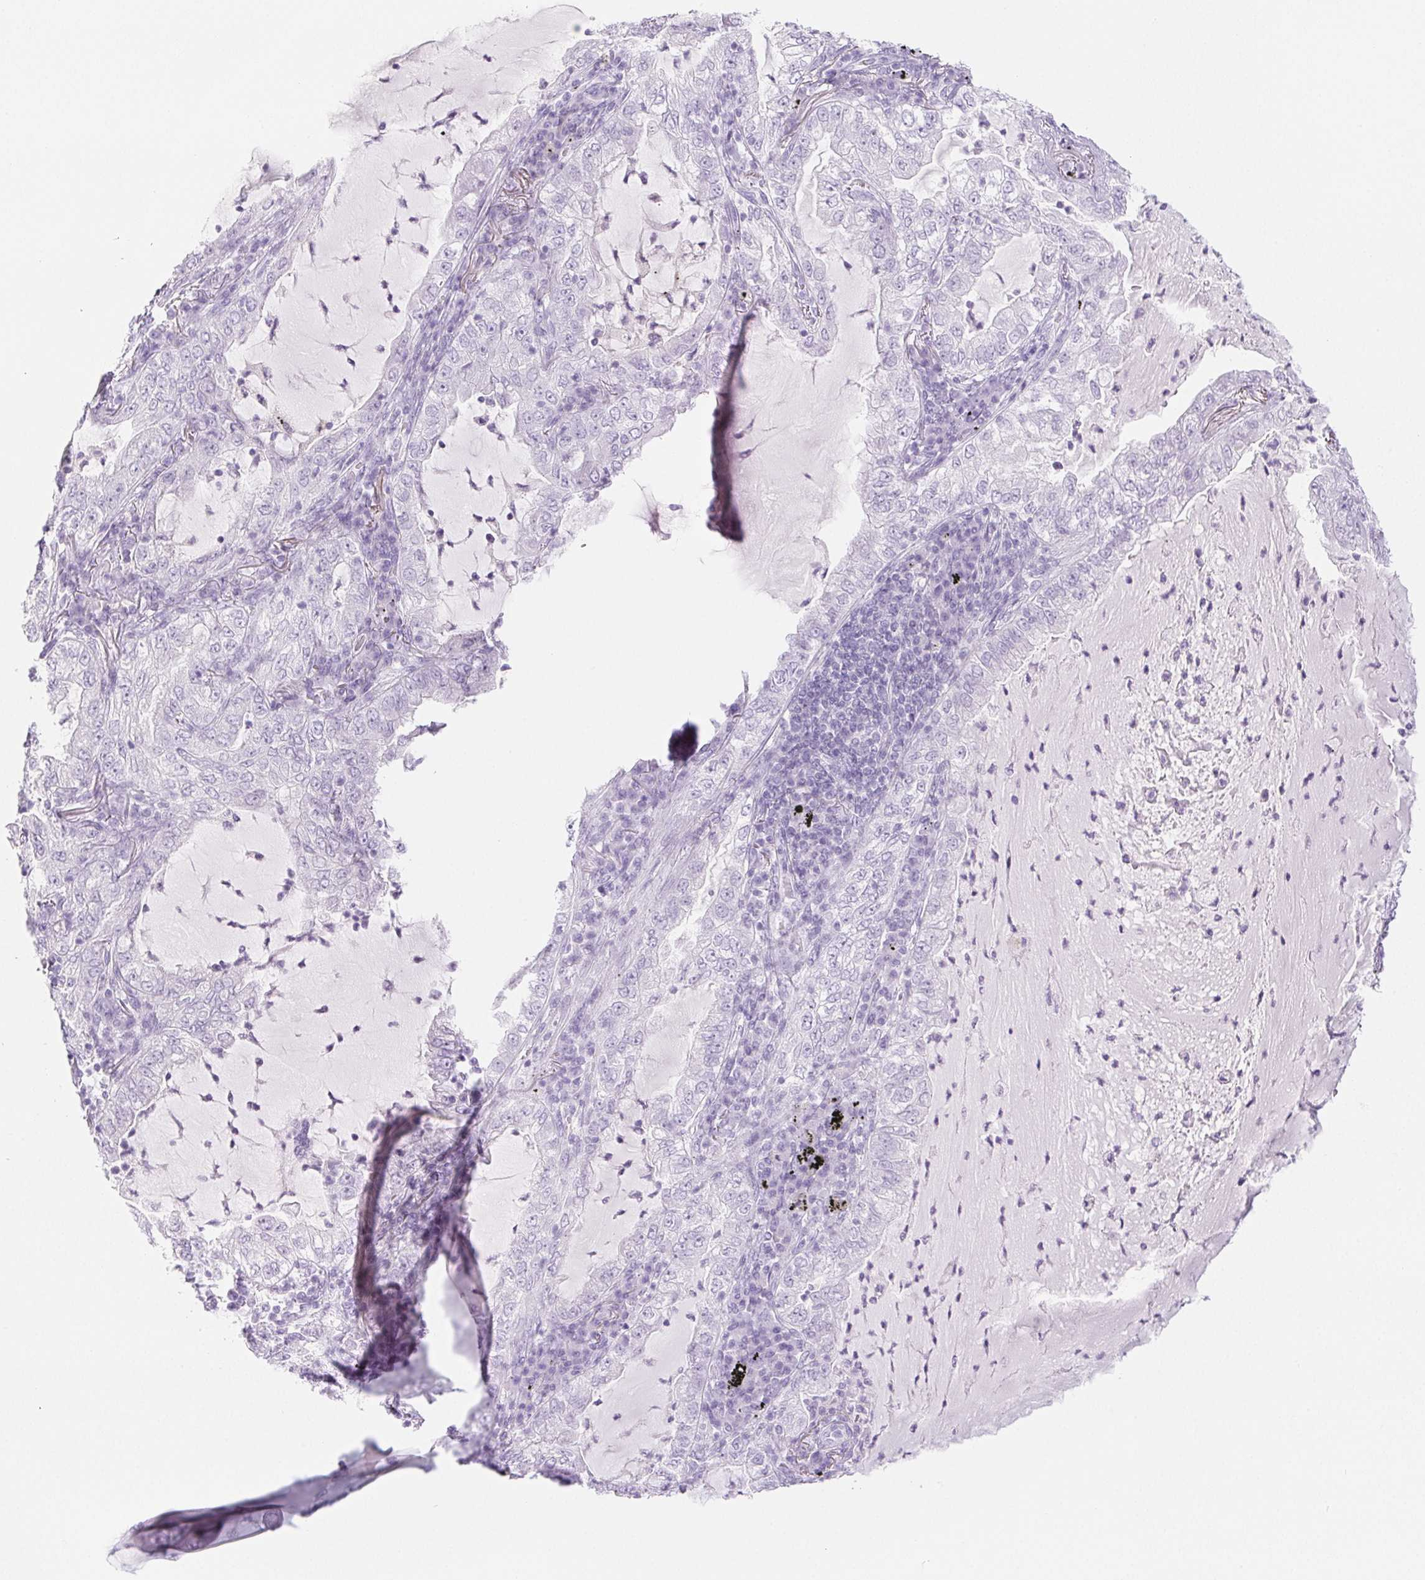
{"staining": {"intensity": "negative", "quantity": "none", "location": "none"}, "tissue": "lung cancer", "cell_type": "Tumor cells", "image_type": "cancer", "snomed": [{"axis": "morphology", "description": "Adenocarcinoma, NOS"}, {"axis": "topography", "description": "Lung"}], "caption": "High magnification brightfield microscopy of adenocarcinoma (lung) stained with DAB (brown) and counterstained with hematoxylin (blue): tumor cells show no significant expression. (Immunohistochemistry (ihc), brightfield microscopy, high magnification).", "gene": "SPRR3", "patient": {"sex": "female", "age": 73}}